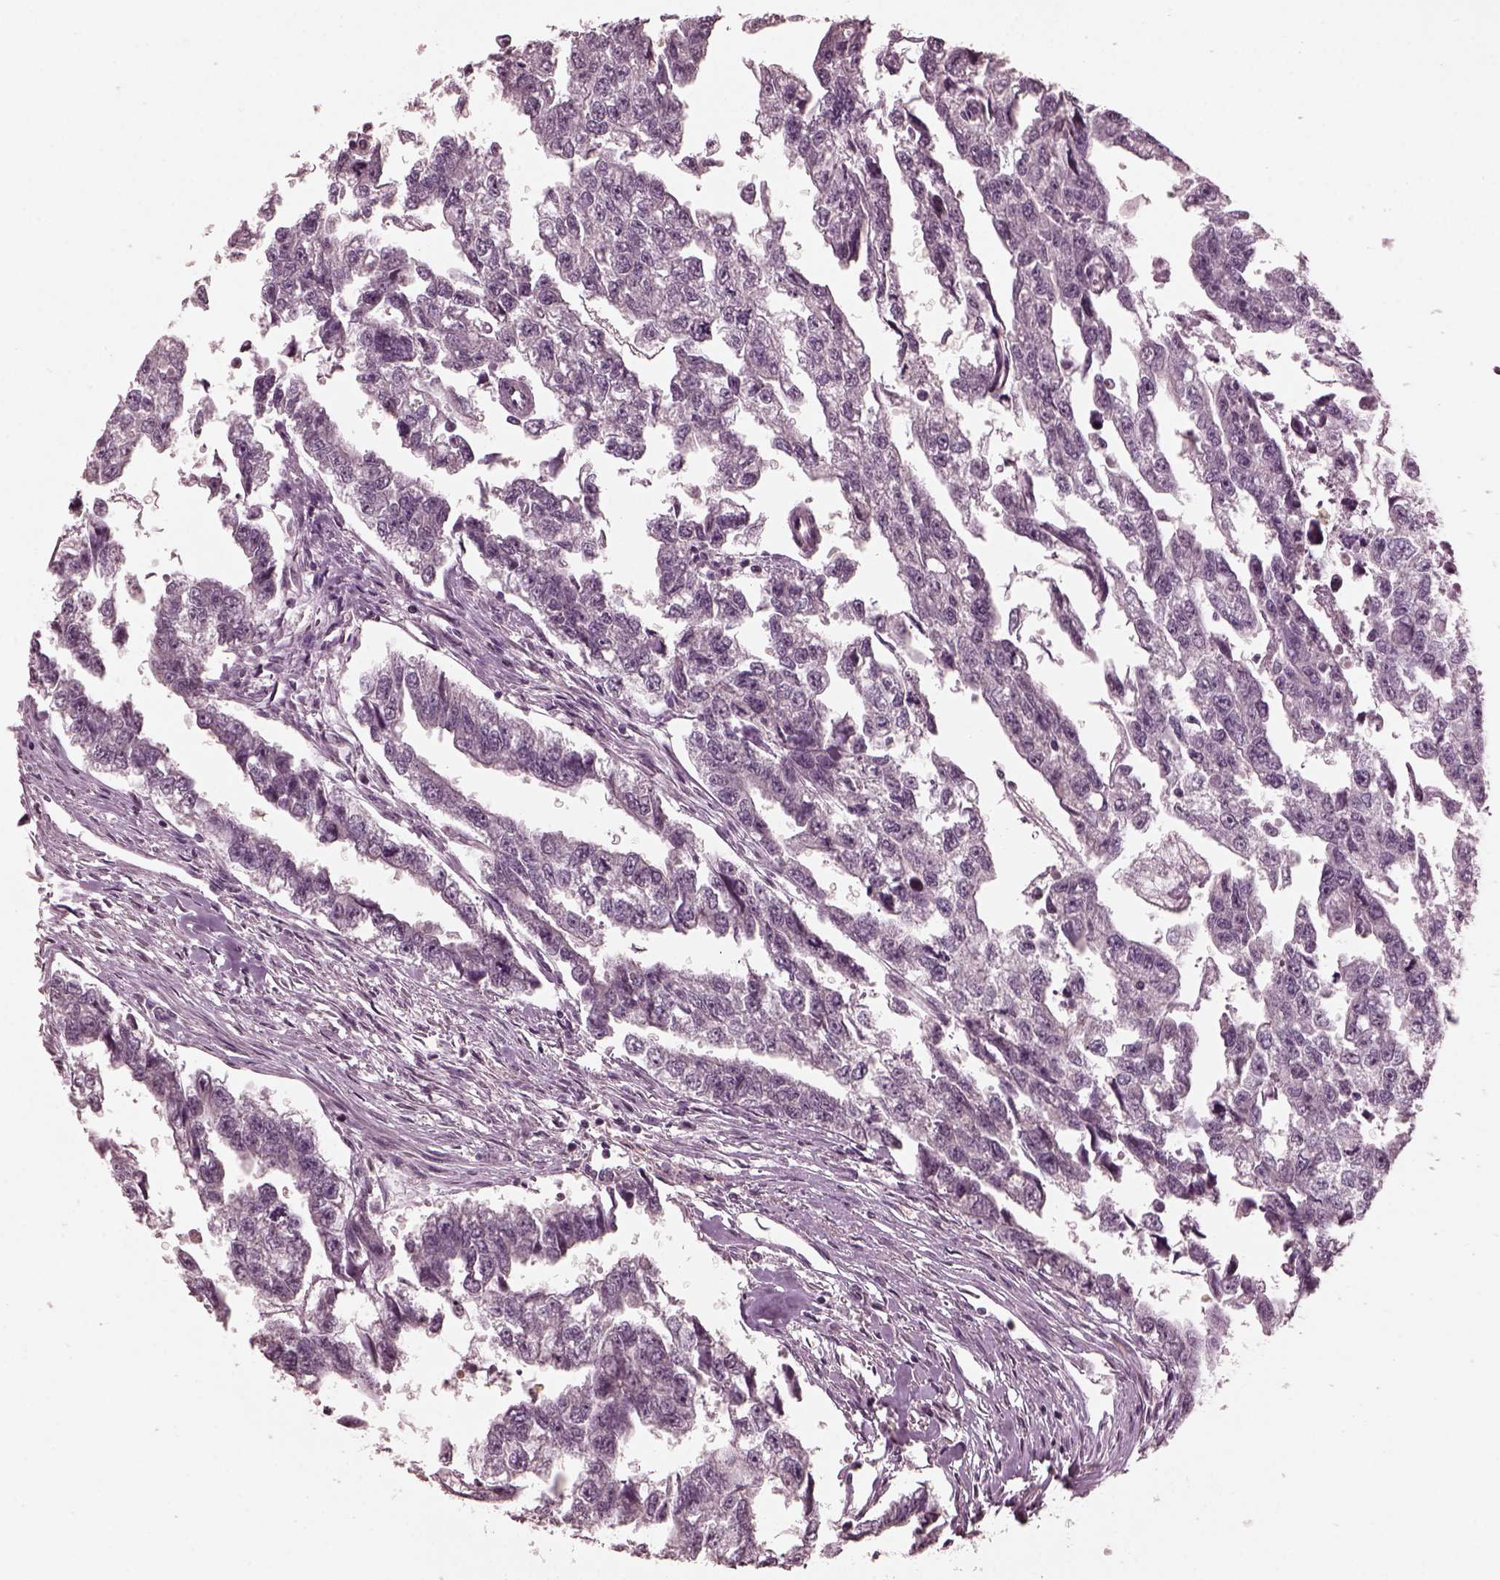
{"staining": {"intensity": "negative", "quantity": "none", "location": "none"}, "tissue": "testis cancer", "cell_type": "Tumor cells", "image_type": "cancer", "snomed": [{"axis": "morphology", "description": "Carcinoma, Embryonal, NOS"}, {"axis": "morphology", "description": "Teratoma, malignant, NOS"}, {"axis": "topography", "description": "Testis"}], "caption": "Micrograph shows no significant protein staining in tumor cells of embryonal carcinoma (testis).", "gene": "RGS7", "patient": {"sex": "male", "age": 44}}